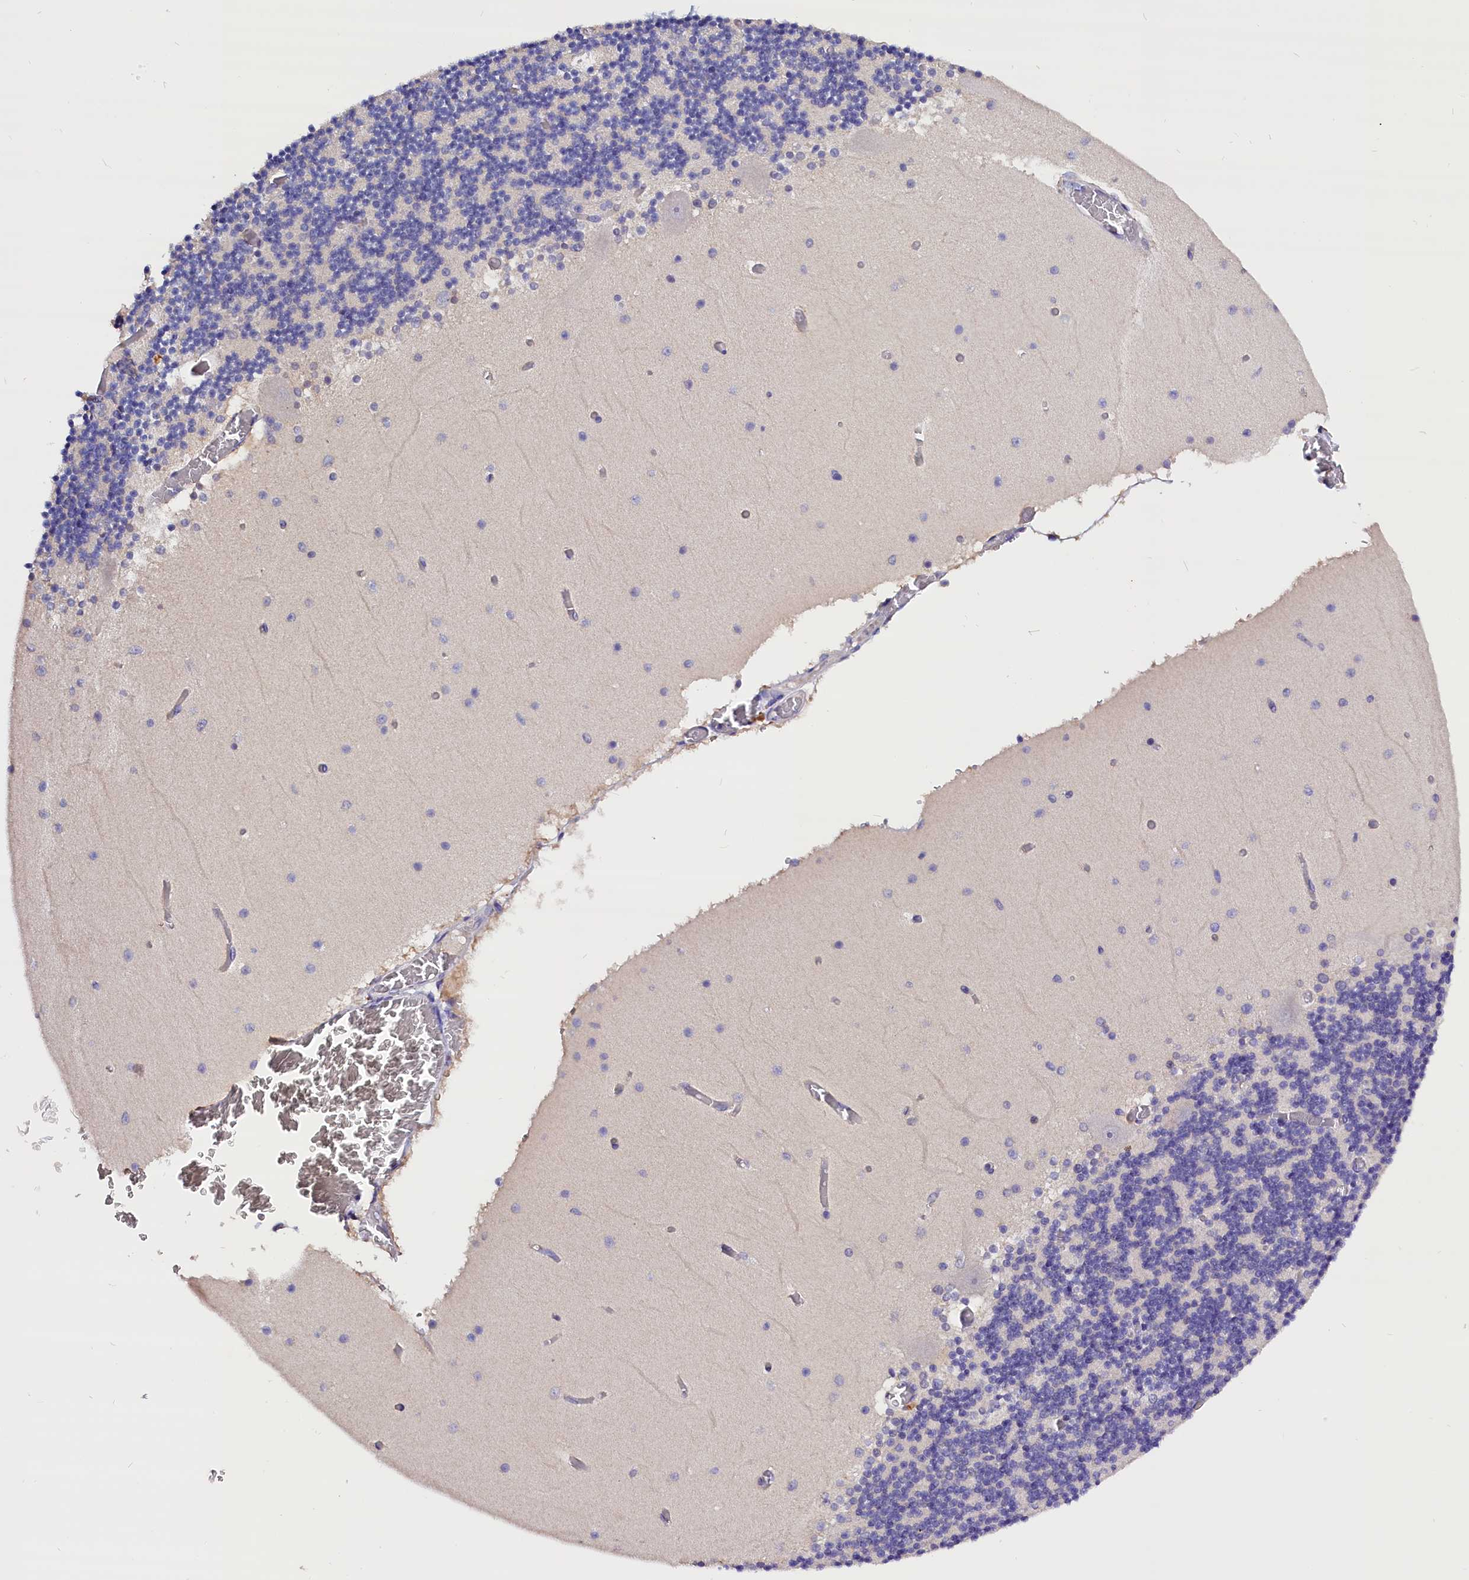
{"staining": {"intensity": "negative", "quantity": "none", "location": "none"}, "tissue": "cerebellum", "cell_type": "Cells in granular layer", "image_type": "normal", "snomed": [{"axis": "morphology", "description": "Normal tissue, NOS"}, {"axis": "topography", "description": "Cerebellum"}], "caption": "IHC photomicrograph of normal cerebellum: human cerebellum stained with DAB exhibits no significant protein positivity in cells in granular layer. Brightfield microscopy of immunohistochemistry (IHC) stained with DAB (brown) and hematoxylin (blue), captured at high magnification.", "gene": "BTBD9", "patient": {"sex": "female", "age": 28}}